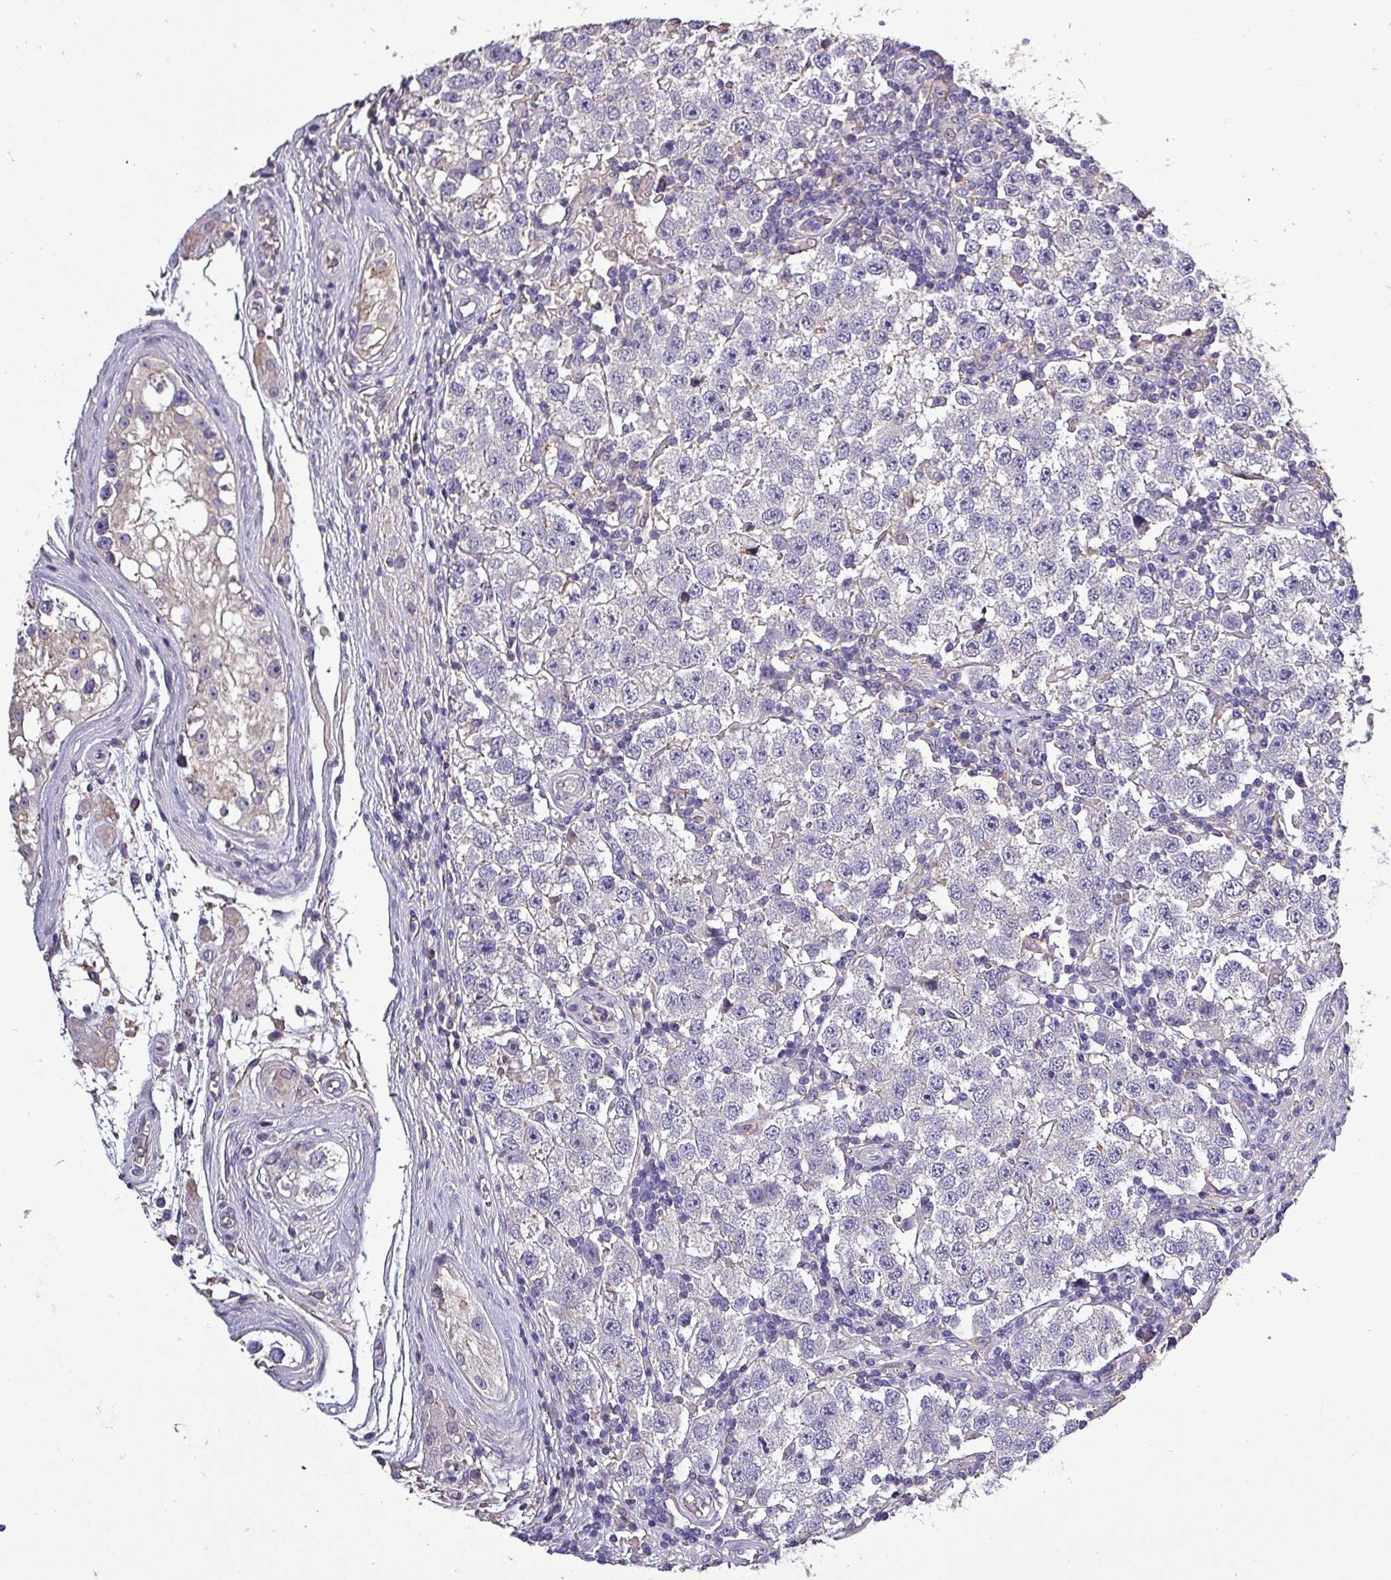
{"staining": {"intensity": "negative", "quantity": "none", "location": "none"}, "tissue": "testis cancer", "cell_type": "Tumor cells", "image_type": "cancer", "snomed": [{"axis": "morphology", "description": "Seminoma, NOS"}, {"axis": "topography", "description": "Testis"}], "caption": "There is no significant staining in tumor cells of testis seminoma. (DAB (3,3'-diaminobenzidine) immunohistochemistry (IHC) visualized using brightfield microscopy, high magnification).", "gene": "HTRA4", "patient": {"sex": "male", "age": 34}}